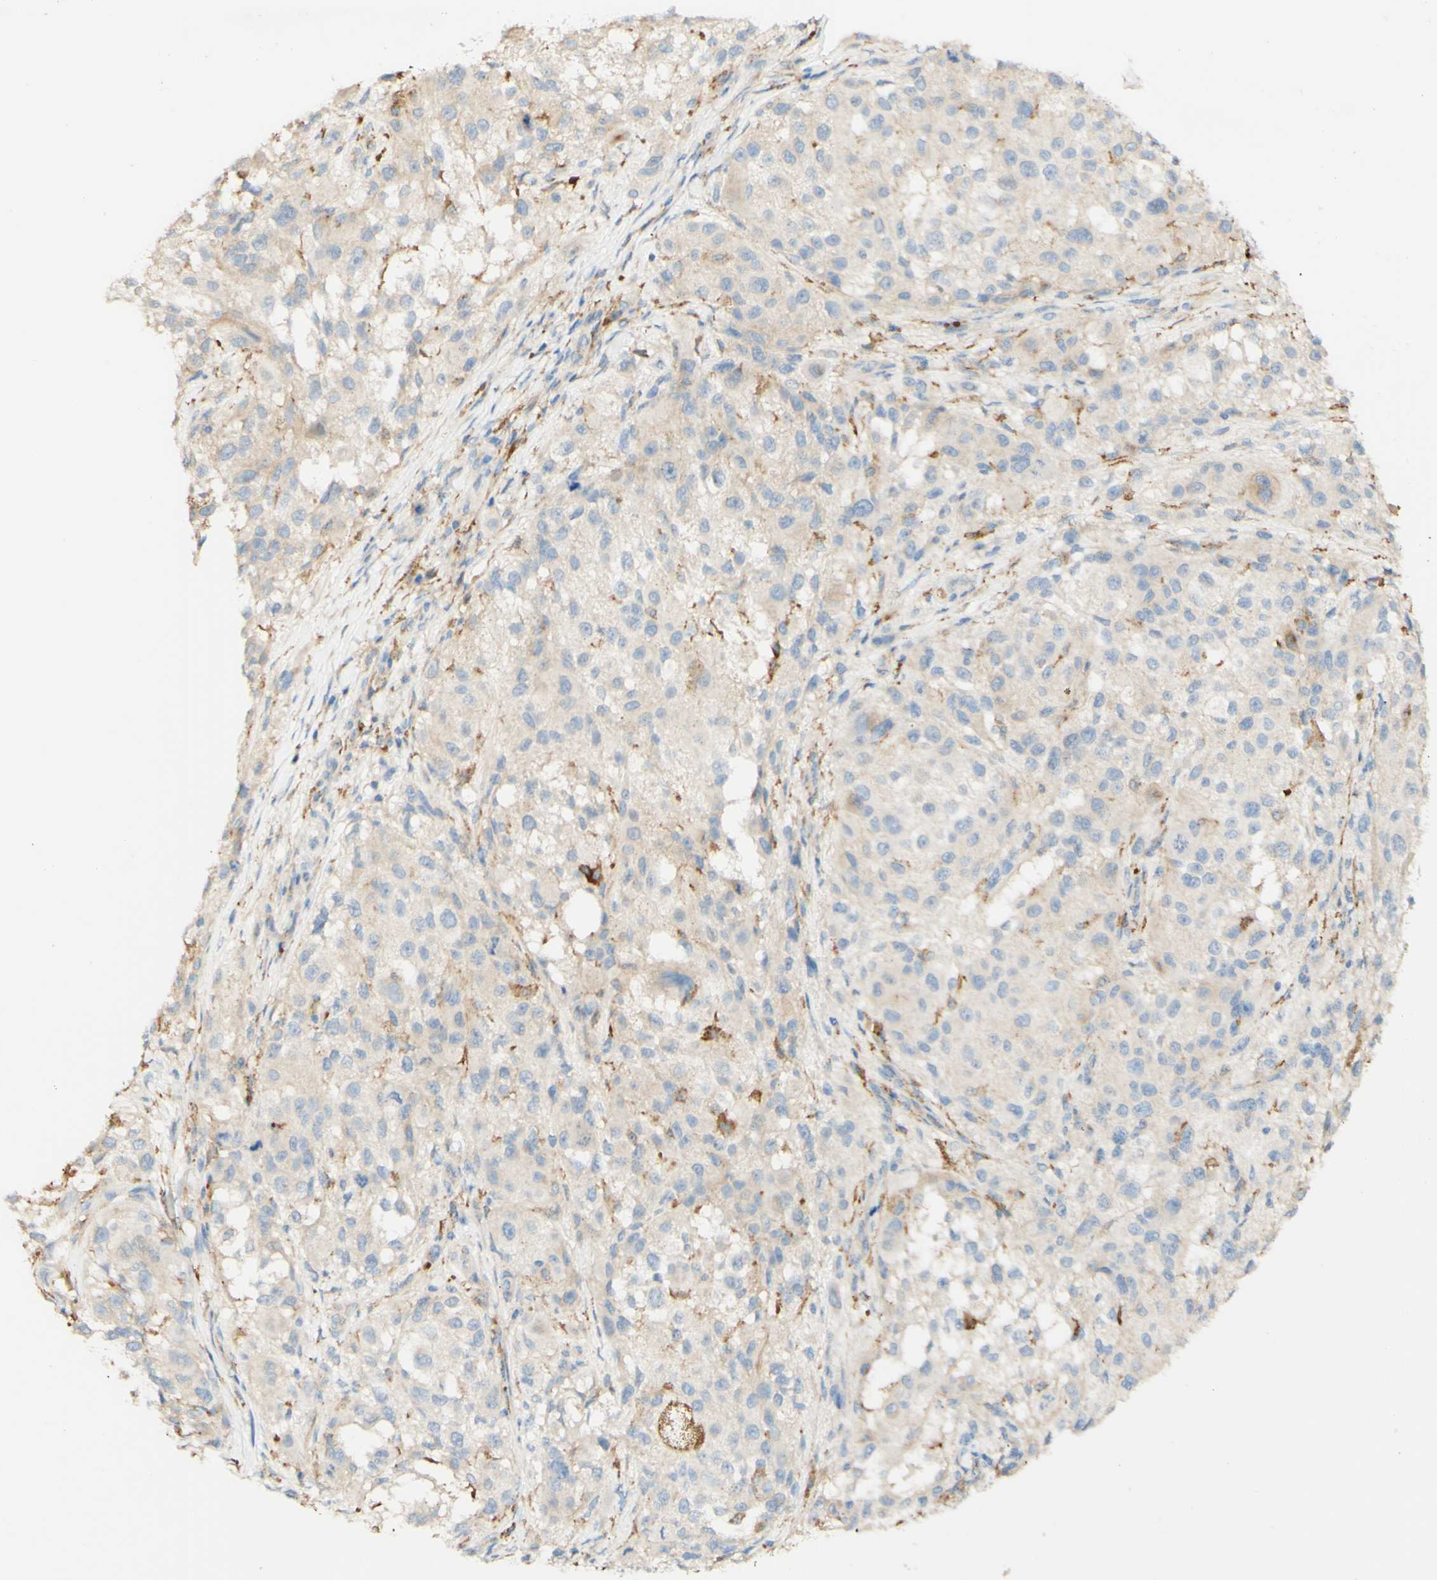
{"staining": {"intensity": "weak", "quantity": ">75%", "location": "cytoplasmic/membranous"}, "tissue": "melanoma", "cell_type": "Tumor cells", "image_type": "cancer", "snomed": [{"axis": "morphology", "description": "Necrosis, NOS"}, {"axis": "morphology", "description": "Malignant melanoma, NOS"}, {"axis": "topography", "description": "Skin"}], "caption": "Tumor cells demonstrate low levels of weak cytoplasmic/membranous expression in approximately >75% of cells in human malignant melanoma.", "gene": "FCGRT", "patient": {"sex": "female", "age": 87}}